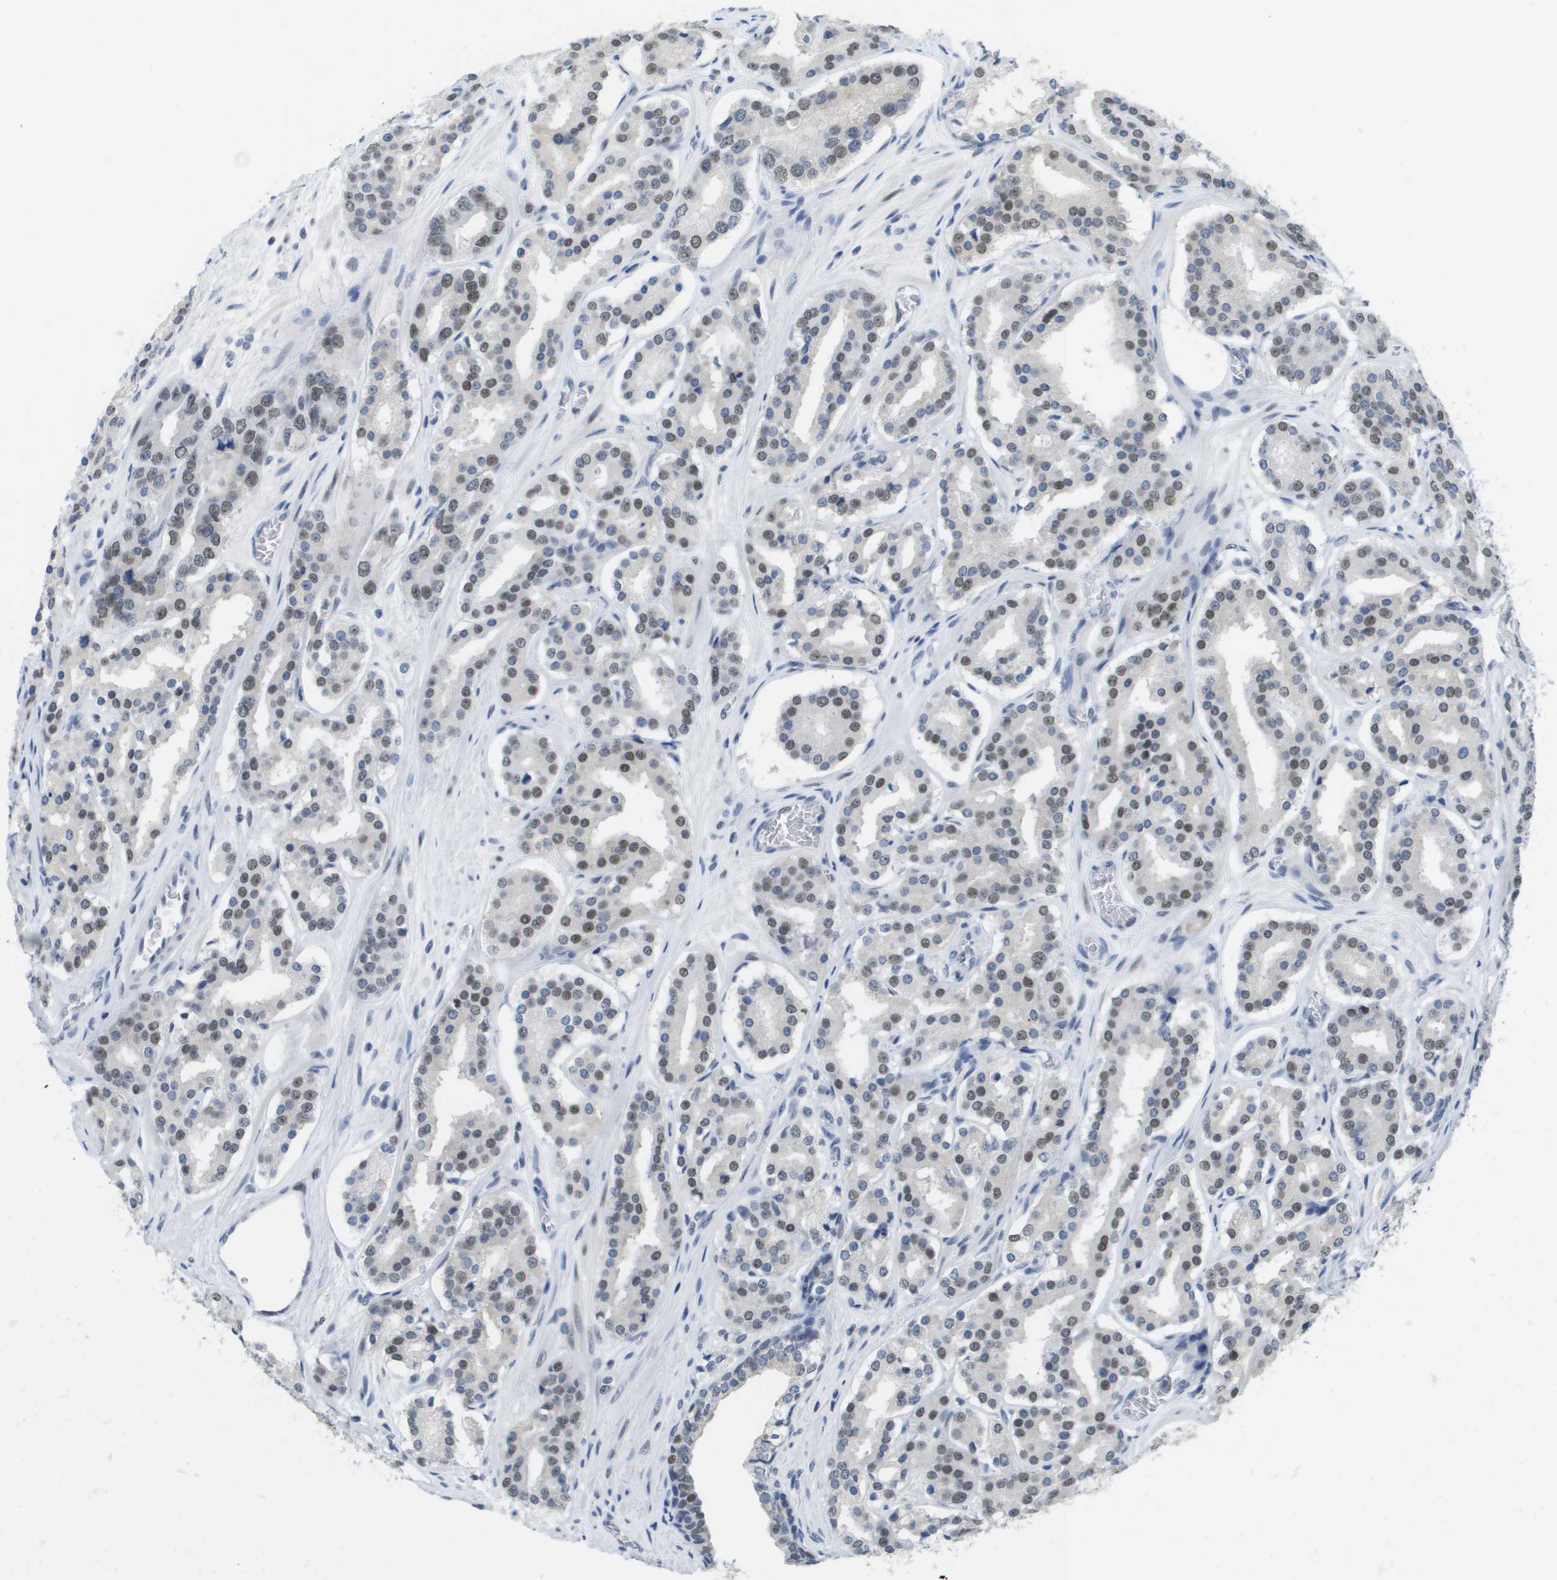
{"staining": {"intensity": "moderate", "quantity": "25%-75%", "location": "nuclear"}, "tissue": "prostate cancer", "cell_type": "Tumor cells", "image_type": "cancer", "snomed": [{"axis": "morphology", "description": "Adenocarcinoma, High grade"}, {"axis": "topography", "description": "Prostate"}], "caption": "Human prostate high-grade adenocarcinoma stained with a brown dye shows moderate nuclear positive positivity in about 25%-75% of tumor cells.", "gene": "TP53RK", "patient": {"sex": "male", "age": 60}}